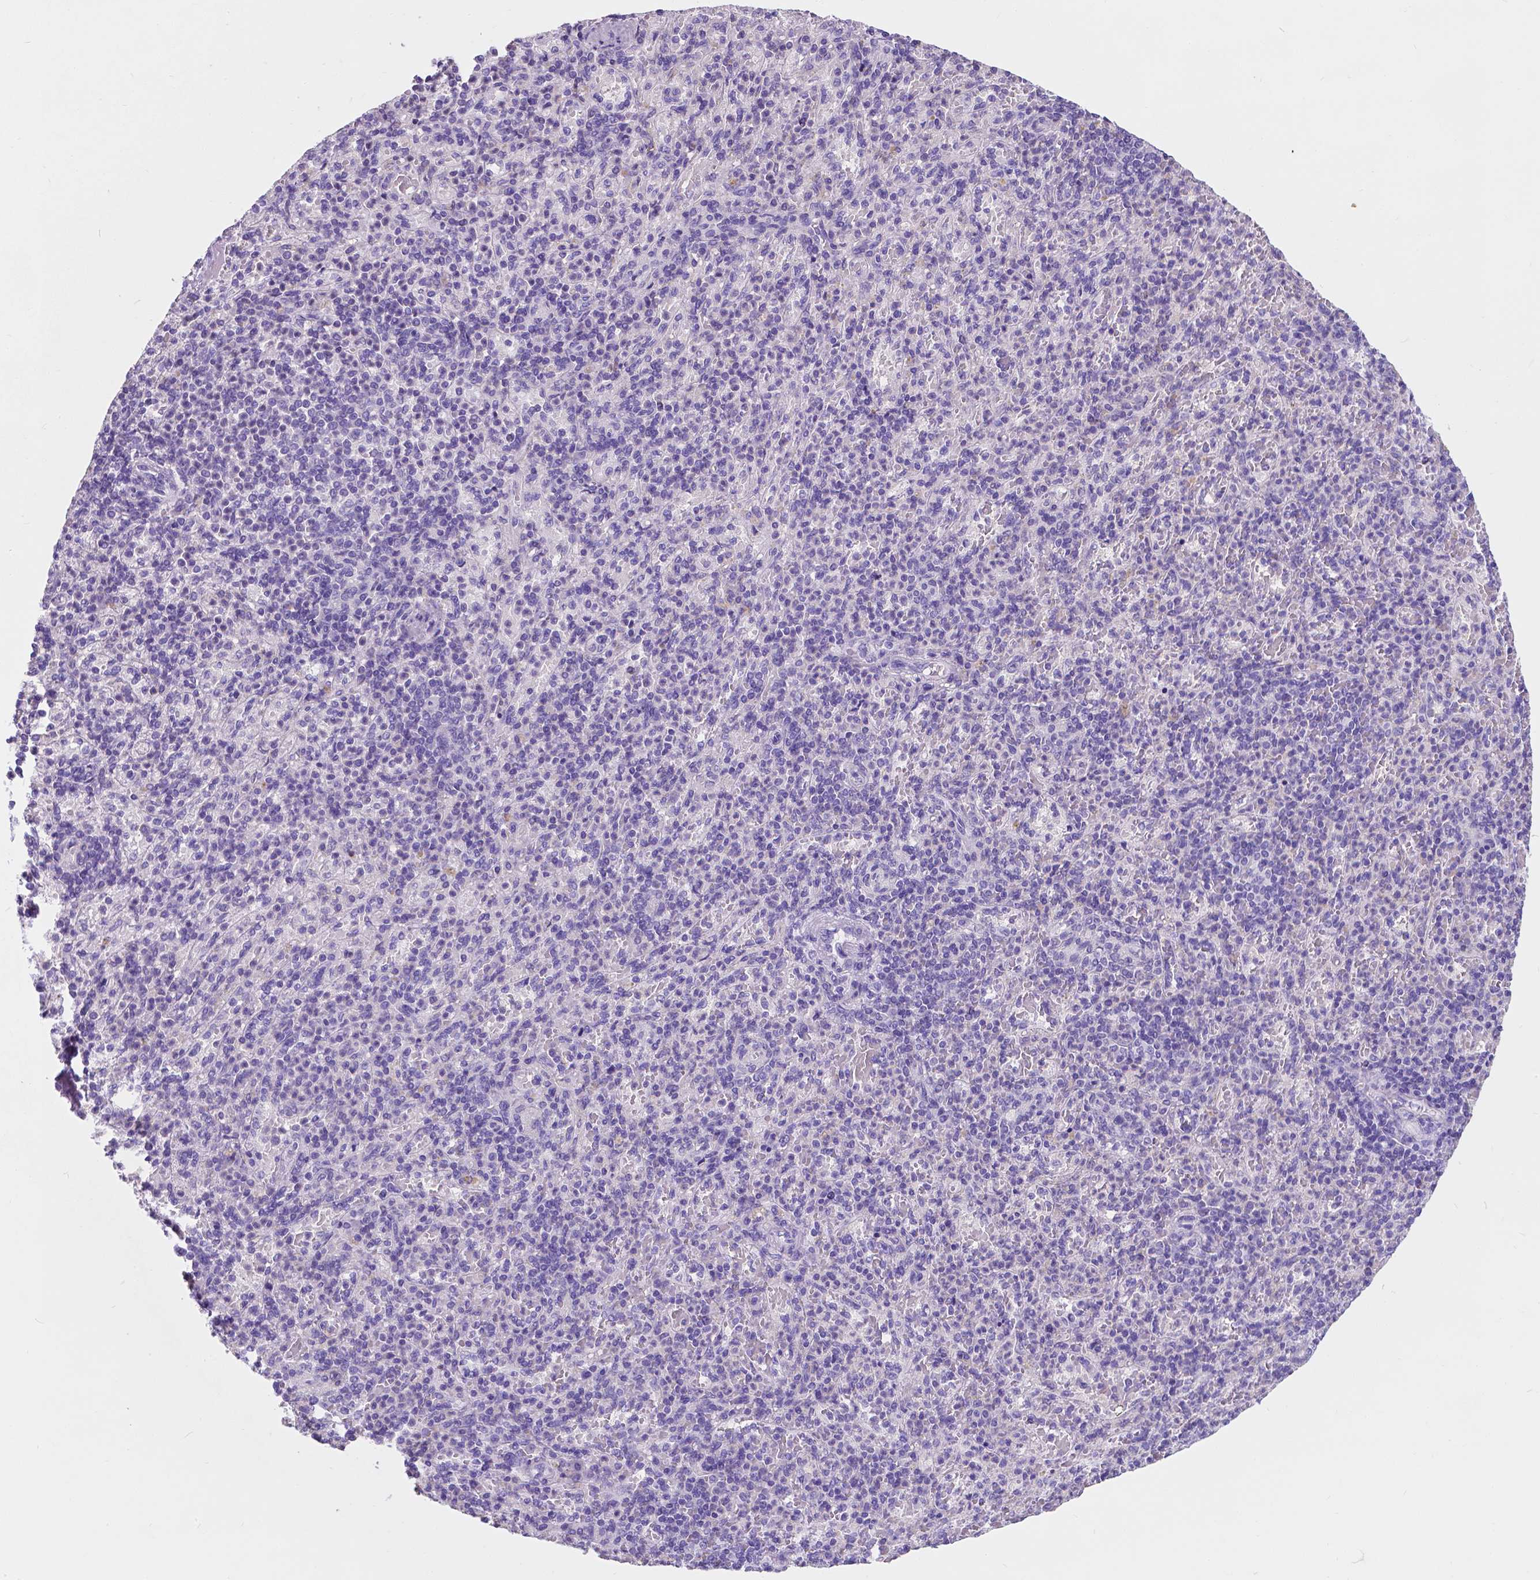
{"staining": {"intensity": "negative", "quantity": "none", "location": "none"}, "tissue": "spleen", "cell_type": "Cells in red pulp", "image_type": "normal", "snomed": [{"axis": "morphology", "description": "Normal tissue, NOS"}, {"axis": "topography", "description": "Spleen"}], "caption": "IHC histopathology image of unremarkable spleen: human spleen stained with DAB (3,3'-diaminobenzidine) exhibits no significant protein staining in cells in red pulp. The staining is performed using DAB brown chromogen with nuclei counter-stained in using hematoxylin.", "gene": "GNAO1", "patient": {"sex": "female", "age": 74}}